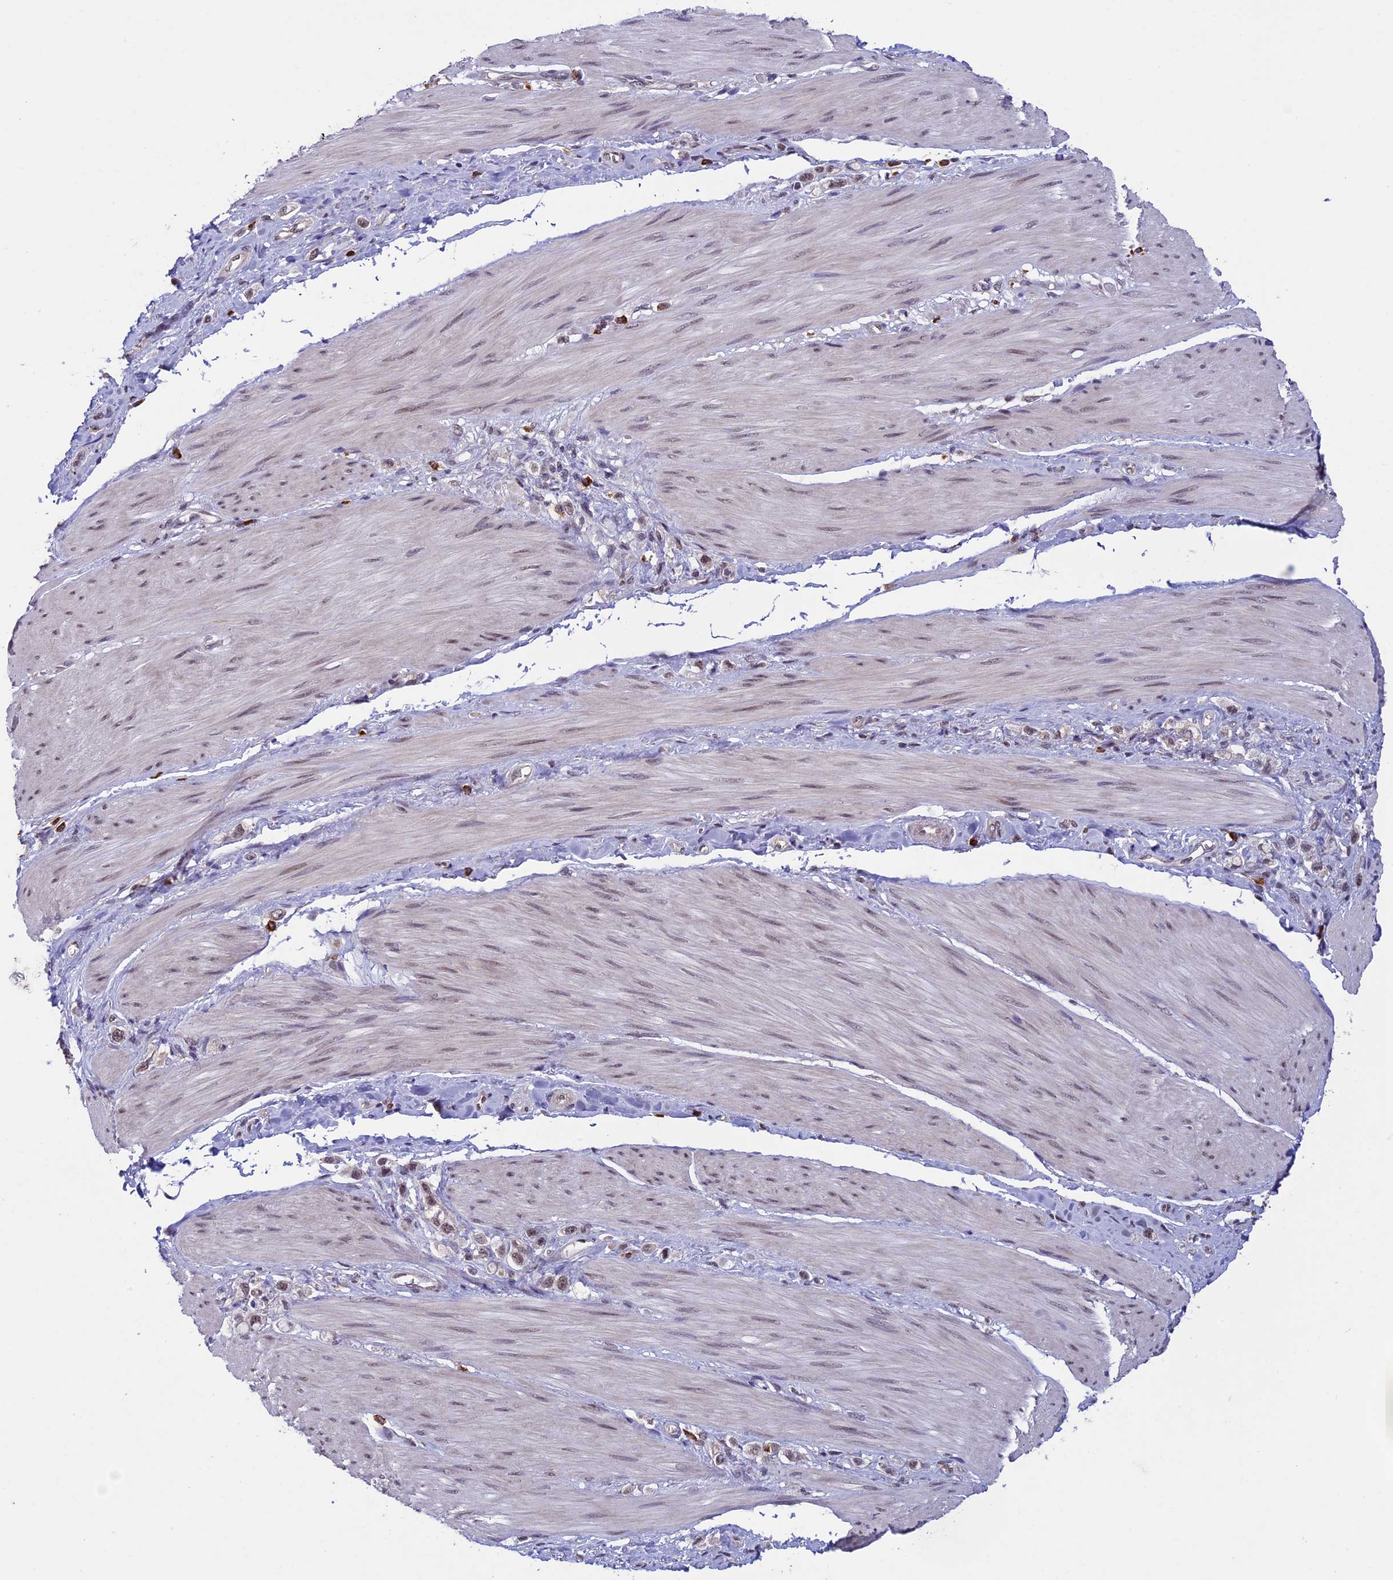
{"staining": {"intensity": "weak", "quantity": "25%-75%", "location": "nuclear"}, "tissue": "stomach cancer", "cell_type": "Tumor cells", "image_type": "cancer", "snomed": [{"axis": "morphology", "description": "Adenocarcinoma, NOS"}, {"axis": "topography", "description": "Stomach"}], "caption": "About 25%-75% of tumor cells in stomach cancer (adenocarcinoma) exhibit weak nuclear protein staining as visualized by brown immunohistochemical staining.", "gene": "RNF40", "patient": {"sex": "female", "age": 65}}